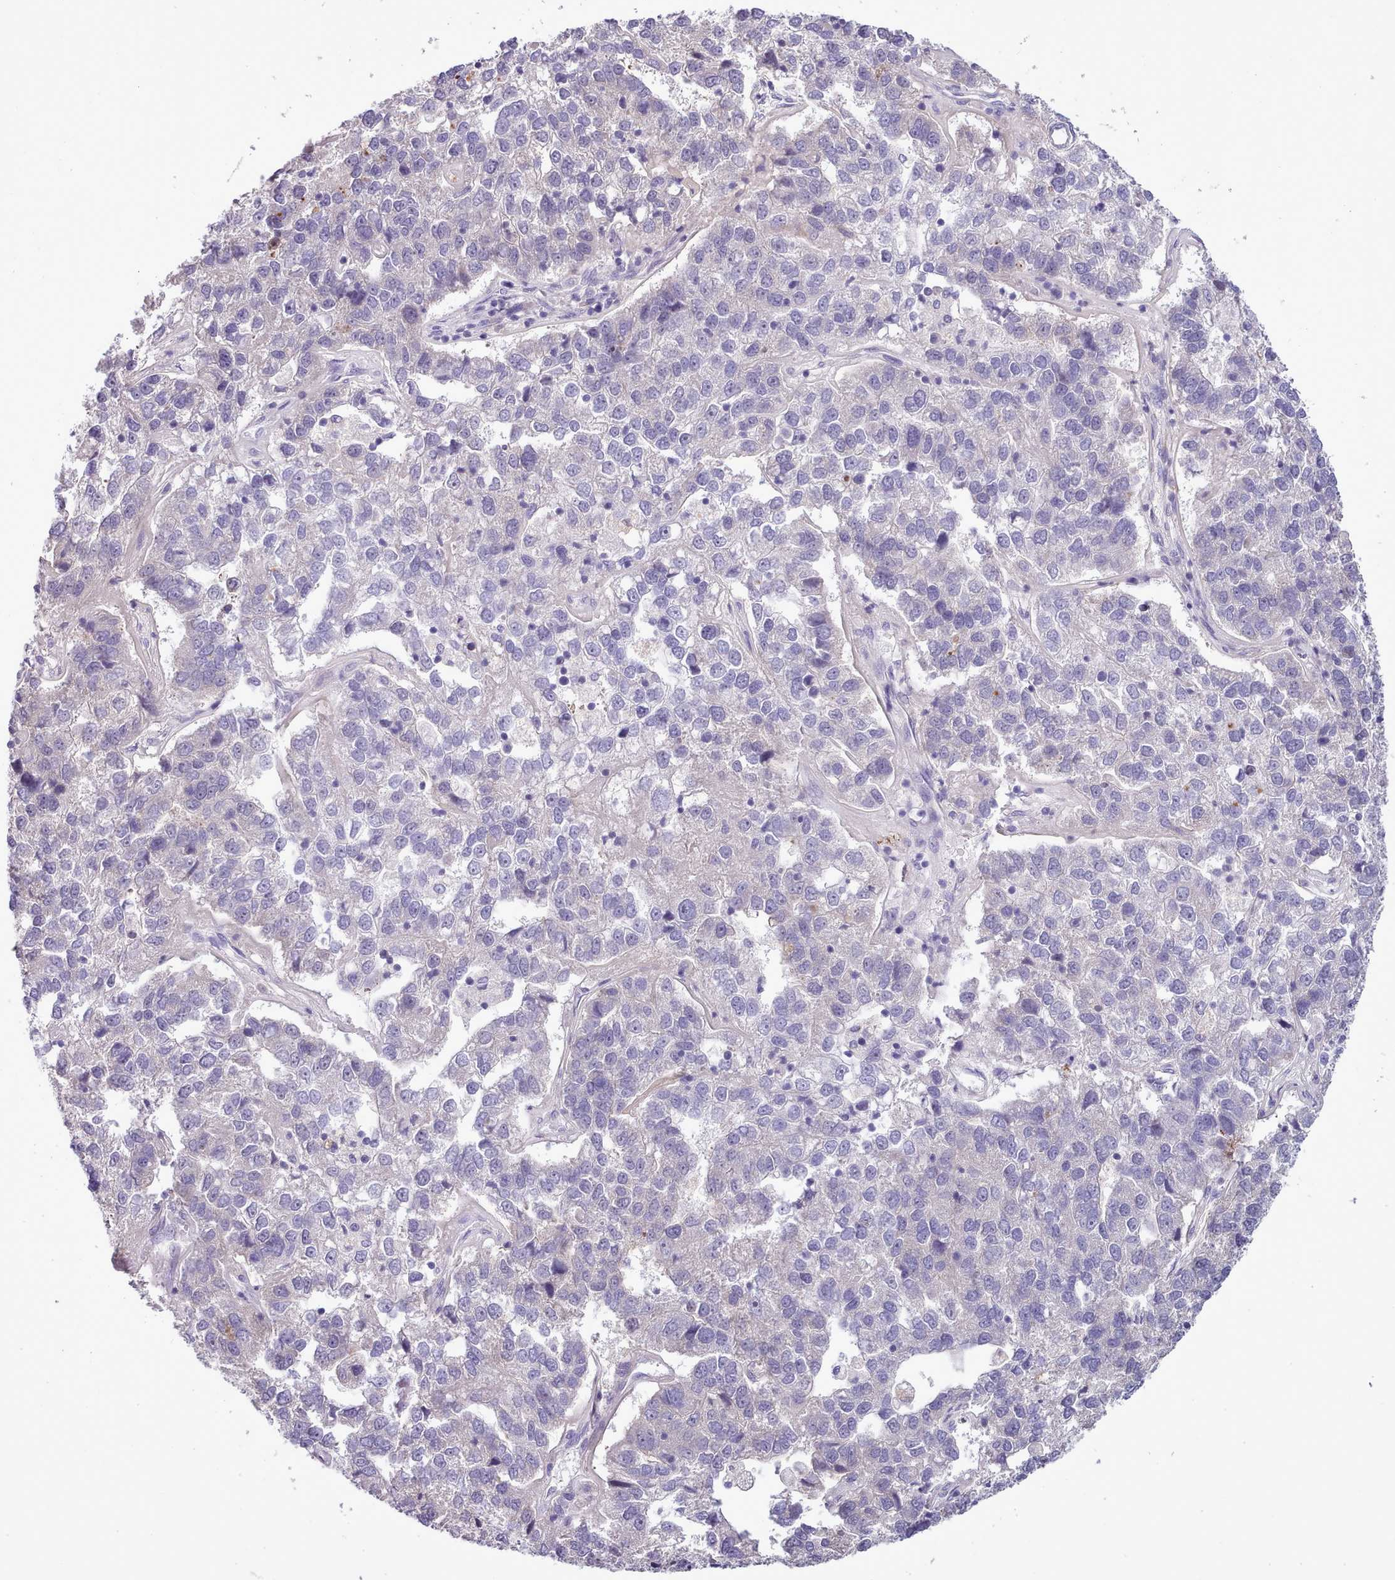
{"staining": {"intensity": "negative", "quantity": "none", "location": "none"}, "tissue": "pancreatic cancer", "cell_type": "Tumor cells", "image_type": "cancer", "snomed": [{"axis": "morphology", "description": "Adenocarcinoma, NOS"}, {"axis": "topography", "description": "Pancreas"}], "caption": "There is no significant expression in tumor cells of pancreatic cancer (adenocarcinoma).", "gene": "SETX", "patient": {"sex": "female", "age": 61}}